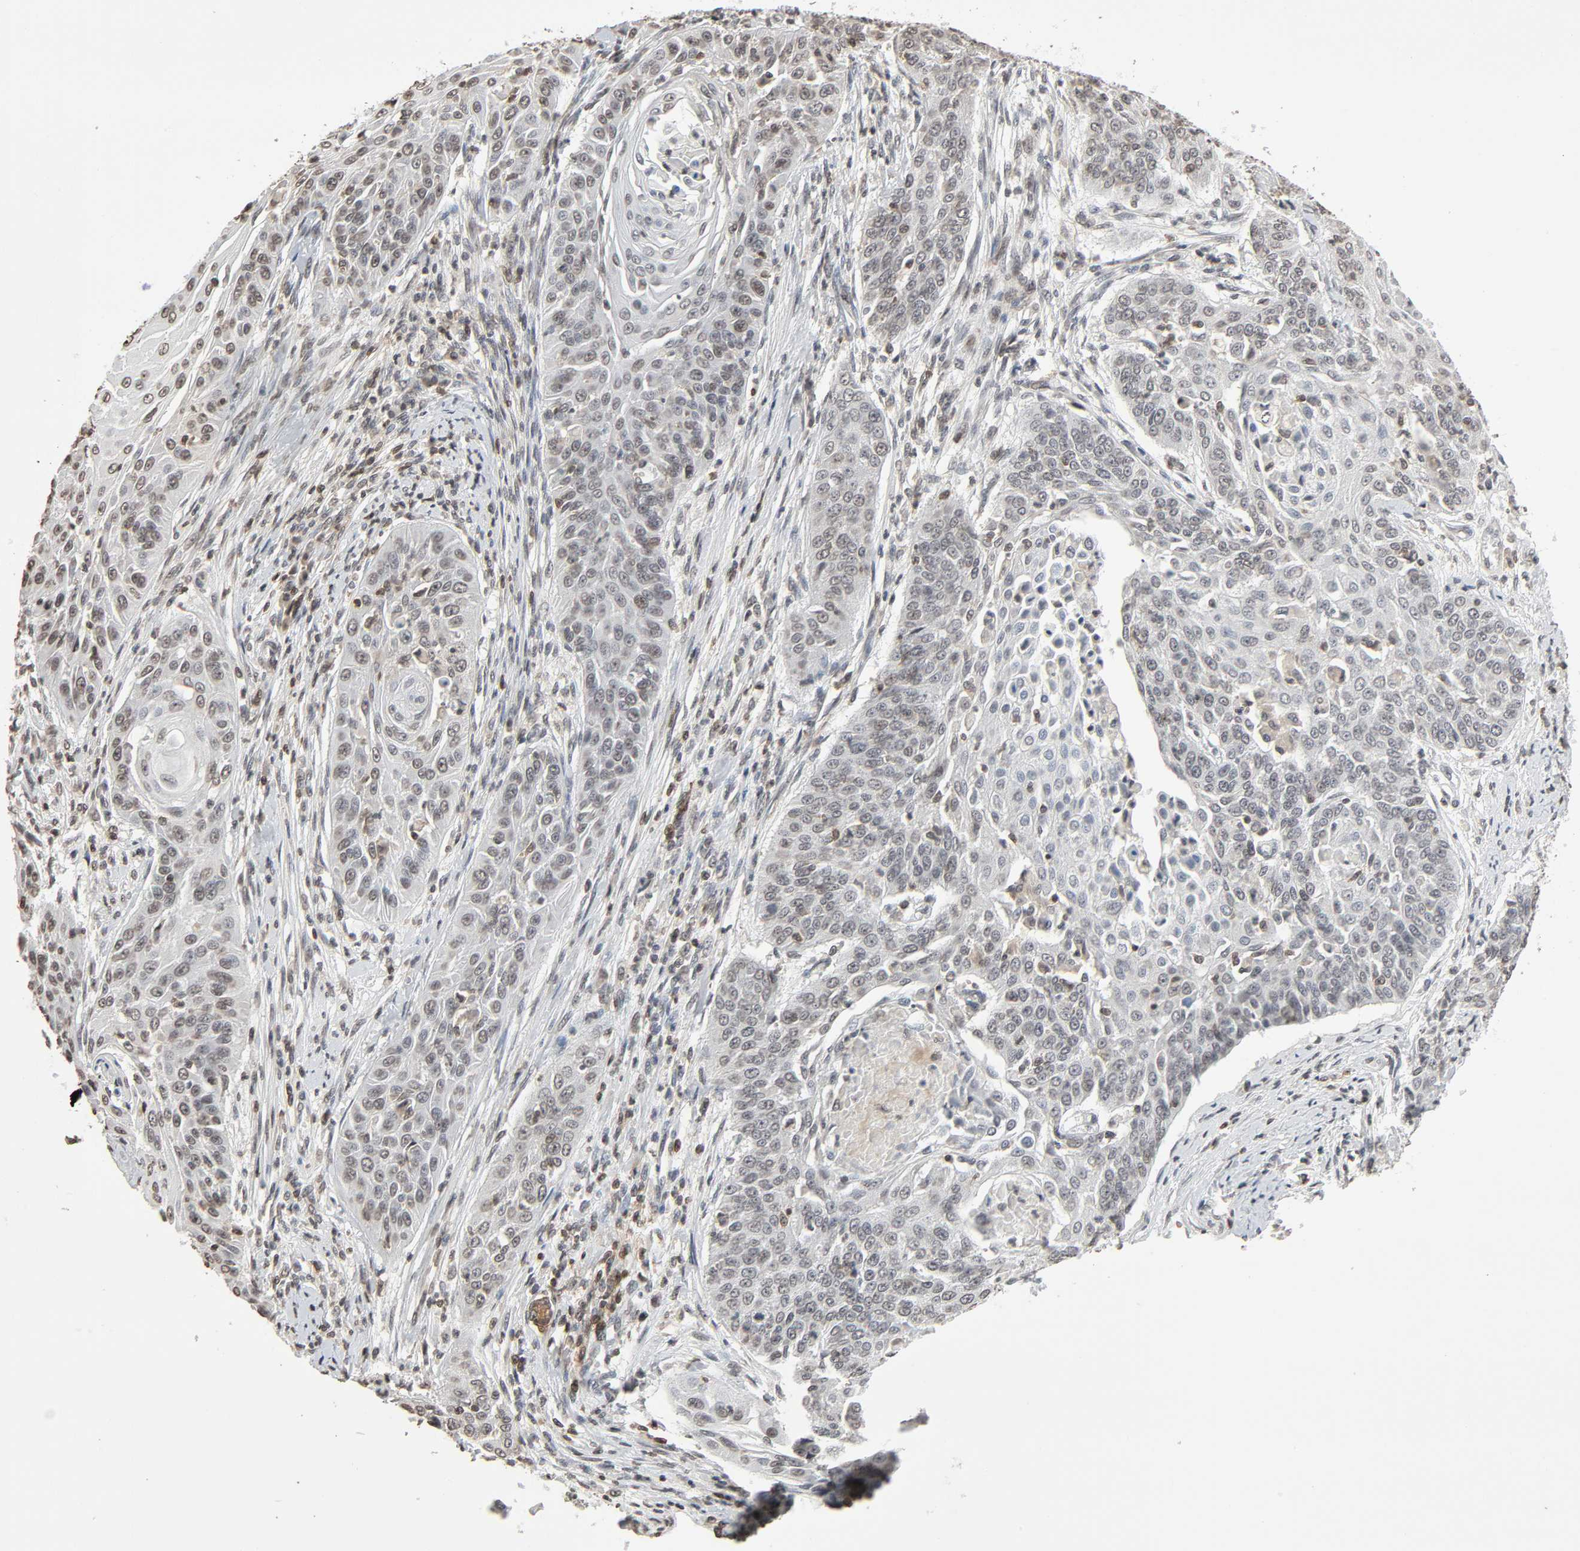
{"staining": {"intensity": "negative", "quantity": "none", "location": "none"}, "tissue": "cervical cancer", "cell_type": "Tumor cells", "image_type": "cancer", "snomed": [{"axis": "morphology", "description": "Squamous cell carcinoma, NOS"}, {"axis": "topography", "description": "Cervix"}], "caption": "A high-resolution image shows immunohistochemistry staining of squamous cell carcinoma (cervical), which exhibits no significant staining in tumor cells.", "gene": "STK4", "patient": {"sex": "female", "age": 33}}